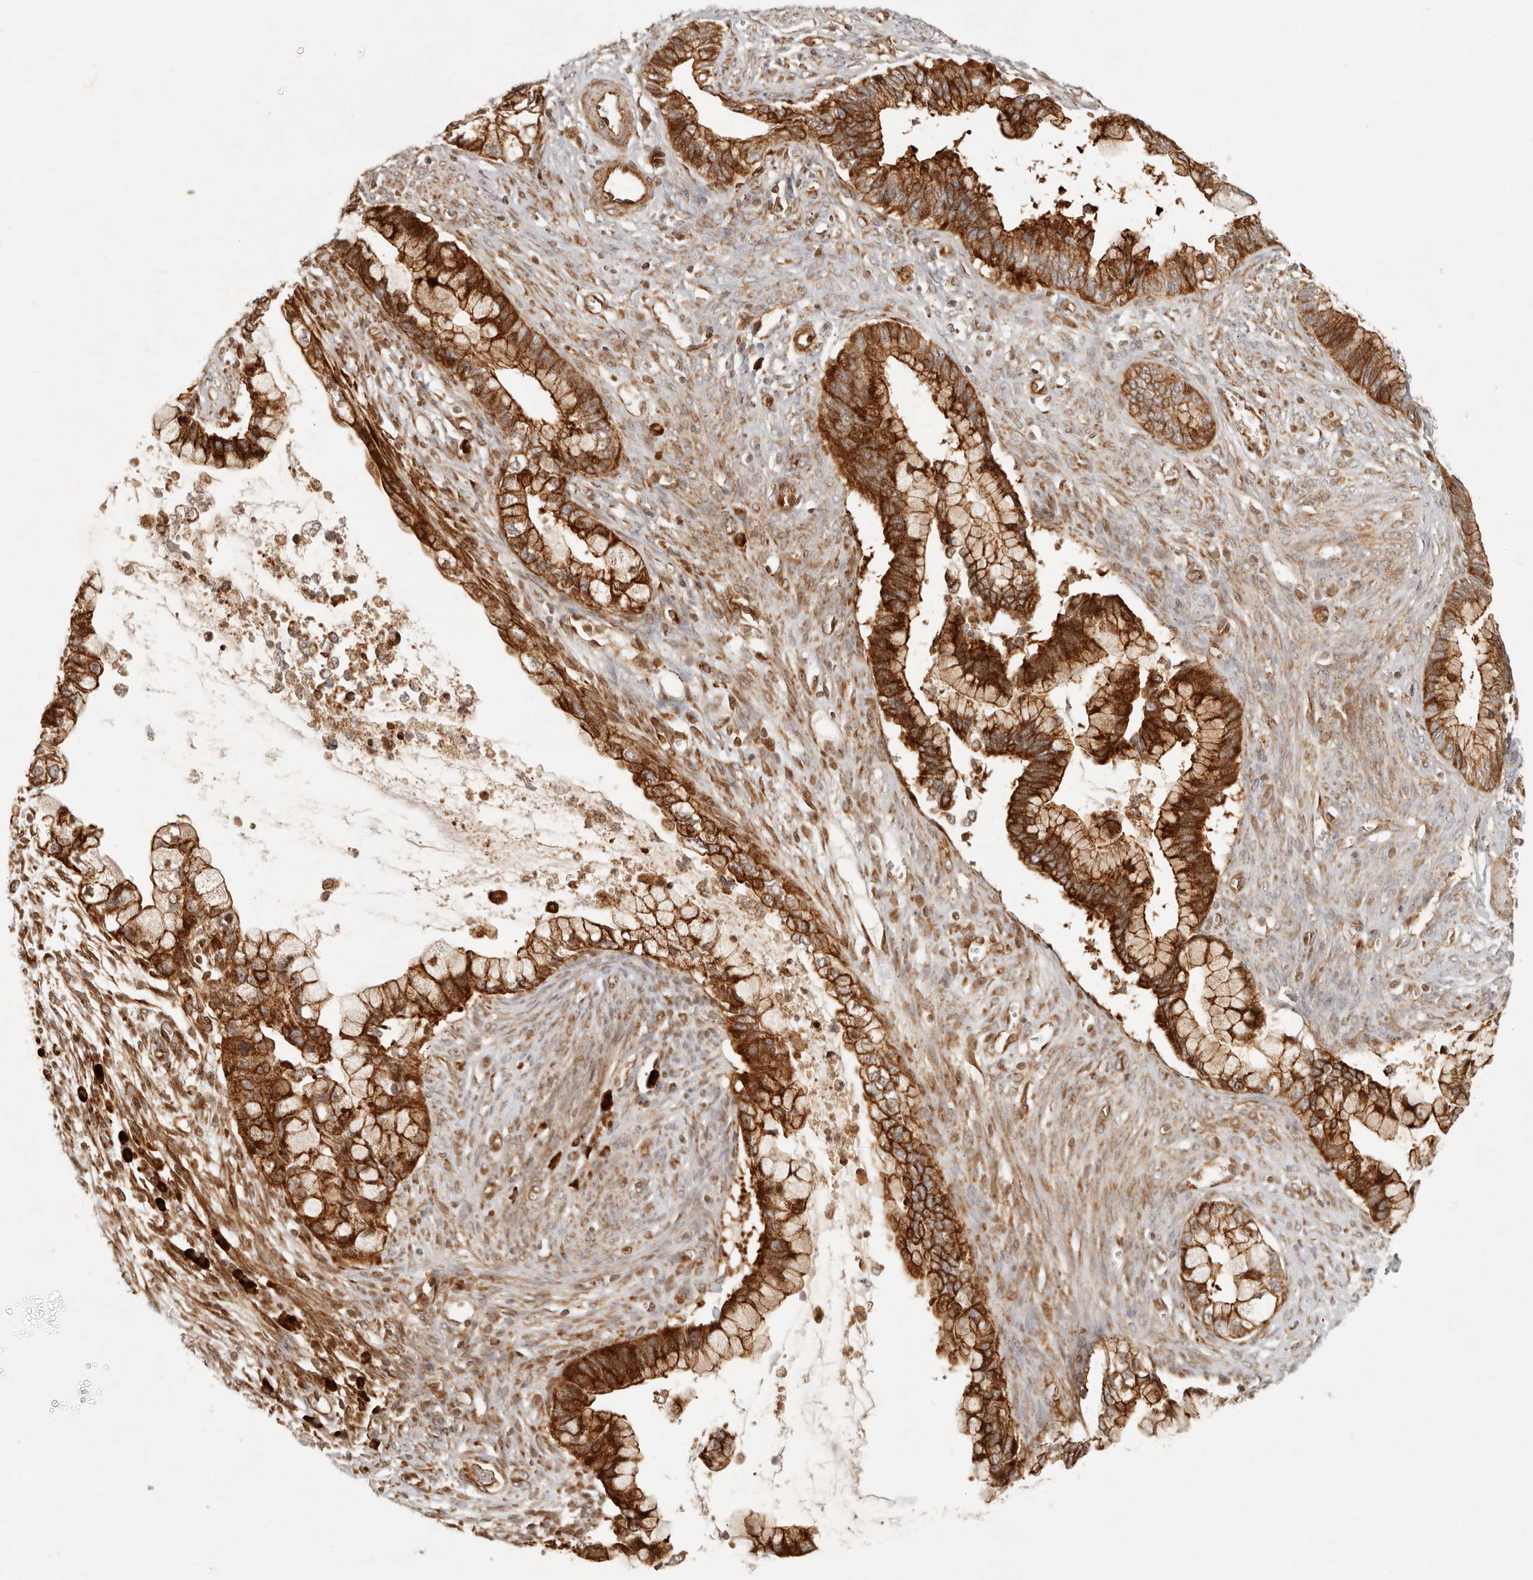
{"staining": {"intensity": "strong", "quantity": ">75%", "location": "cytoplasmic/membranous"}, "tissue": "cervical cancer", "cell_type": "Tumor cells", "image_type": "cancer", "snomed": [{"axis": "morphology", "description": "Adenocarcinoma, NOS"}, {"axis": "topography", "description": "Cervix"}], "caption": "Tumor cells display high levels of strong cytoplasmic/membranous positivity in approximately >75% of cells in human cervical adenocarcinoma.", "gene": "KLHL38", "patient": {"sex": "female", "age": 44}}